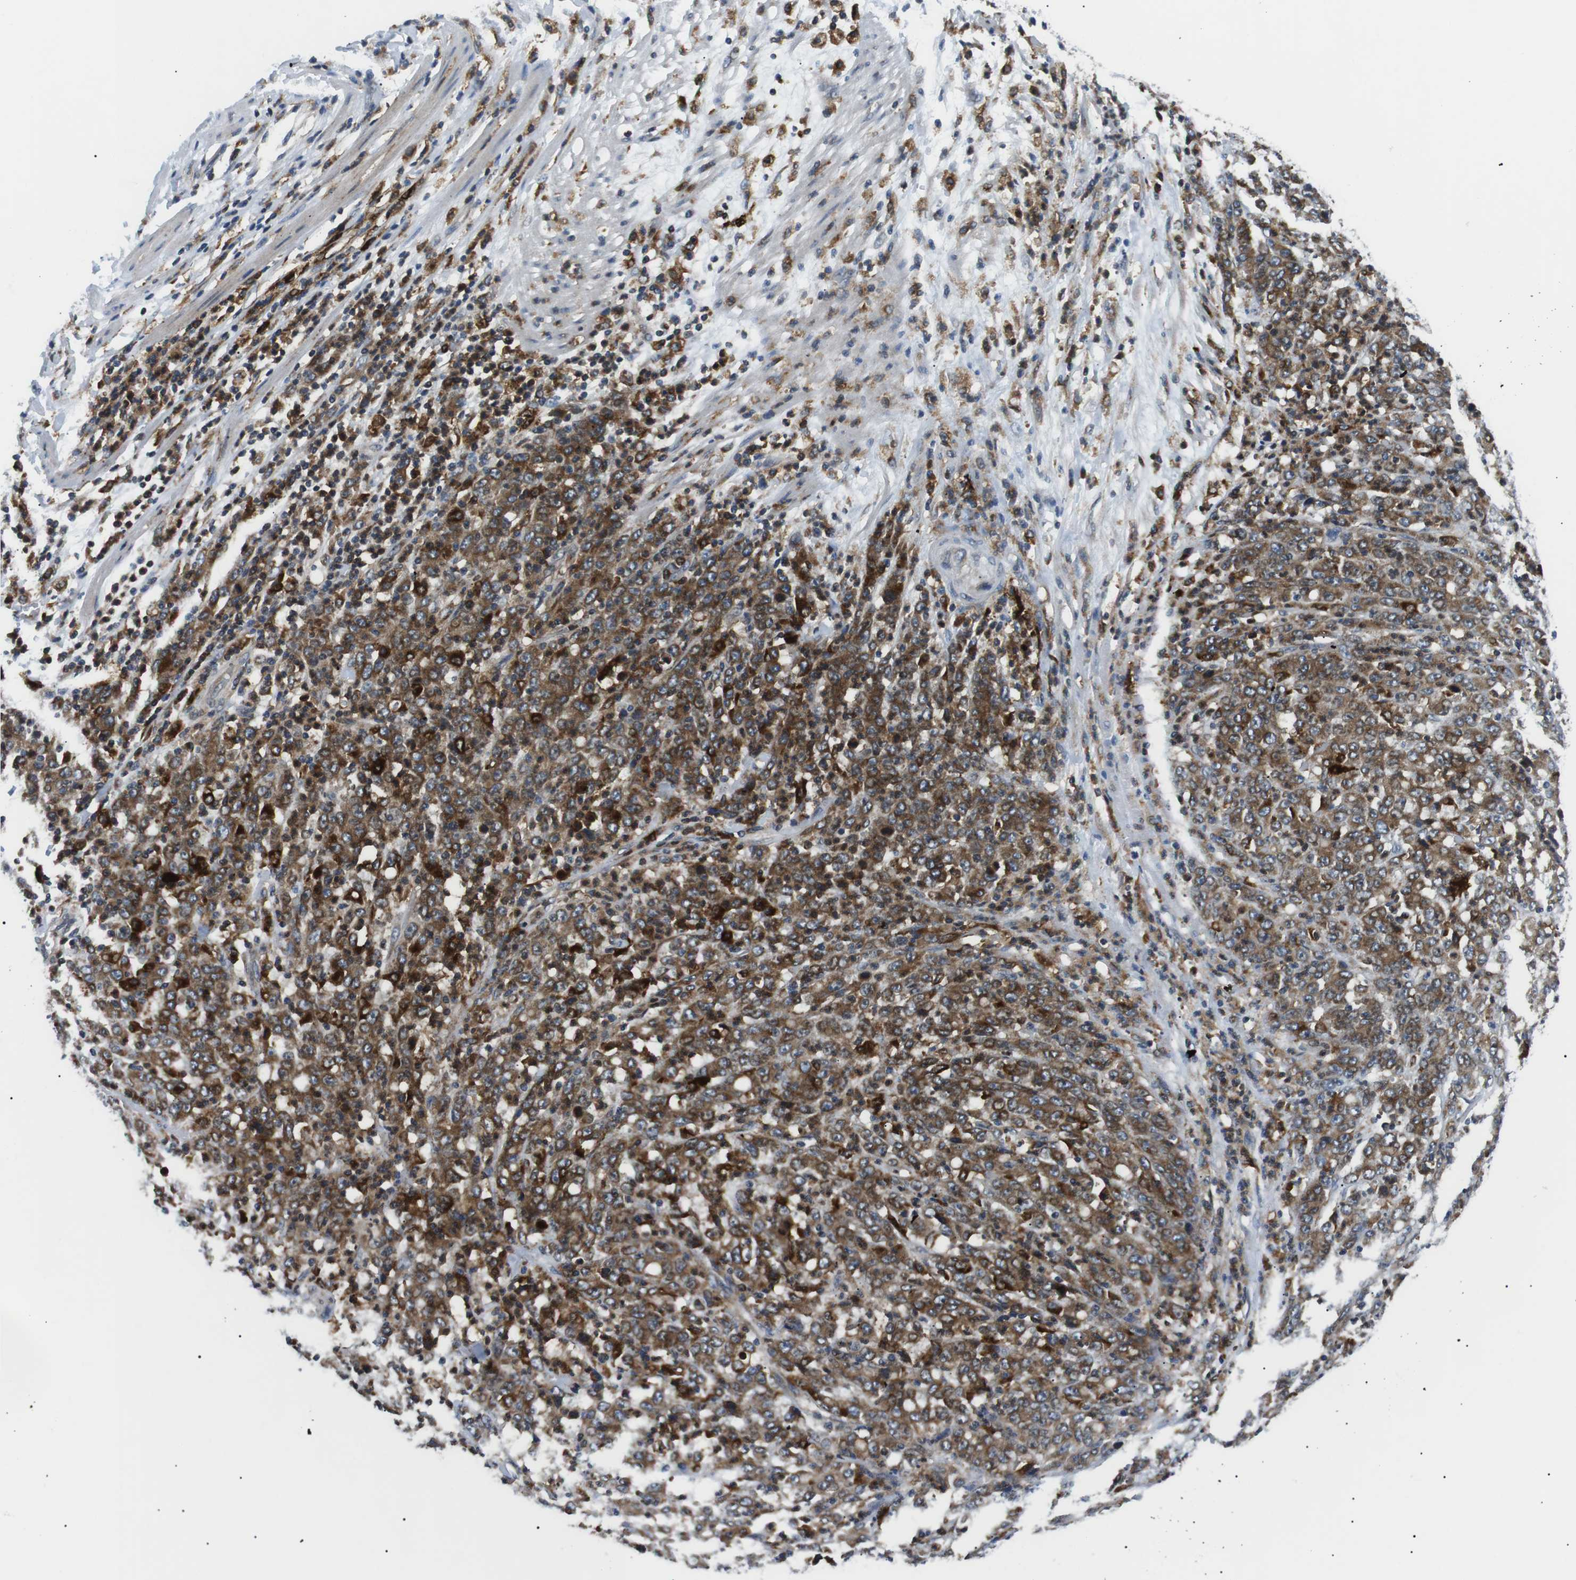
{"staining": {"intensity": "strong", "quantity": ">75%", "location": "cytoplasmic/membranous"}, "tissue": "stomach cancer", "cell_type": "Tumor cells", "image_type": "cancer", "snomed": [{"axis": "morphology", "description": "Adenocarcinoma, NOS"}, {"axis": "topography", "description": "Stomach, lower"}], "caption": "Protein positivity by immunohistochemistry (IHC) displays strong cytoplasmic/membranous staining in approximately >75% of tumor cells in adenocarcinoma (stomach).", "gene": "RAB9A", "patient": {"sex": "female", "age": 71}}